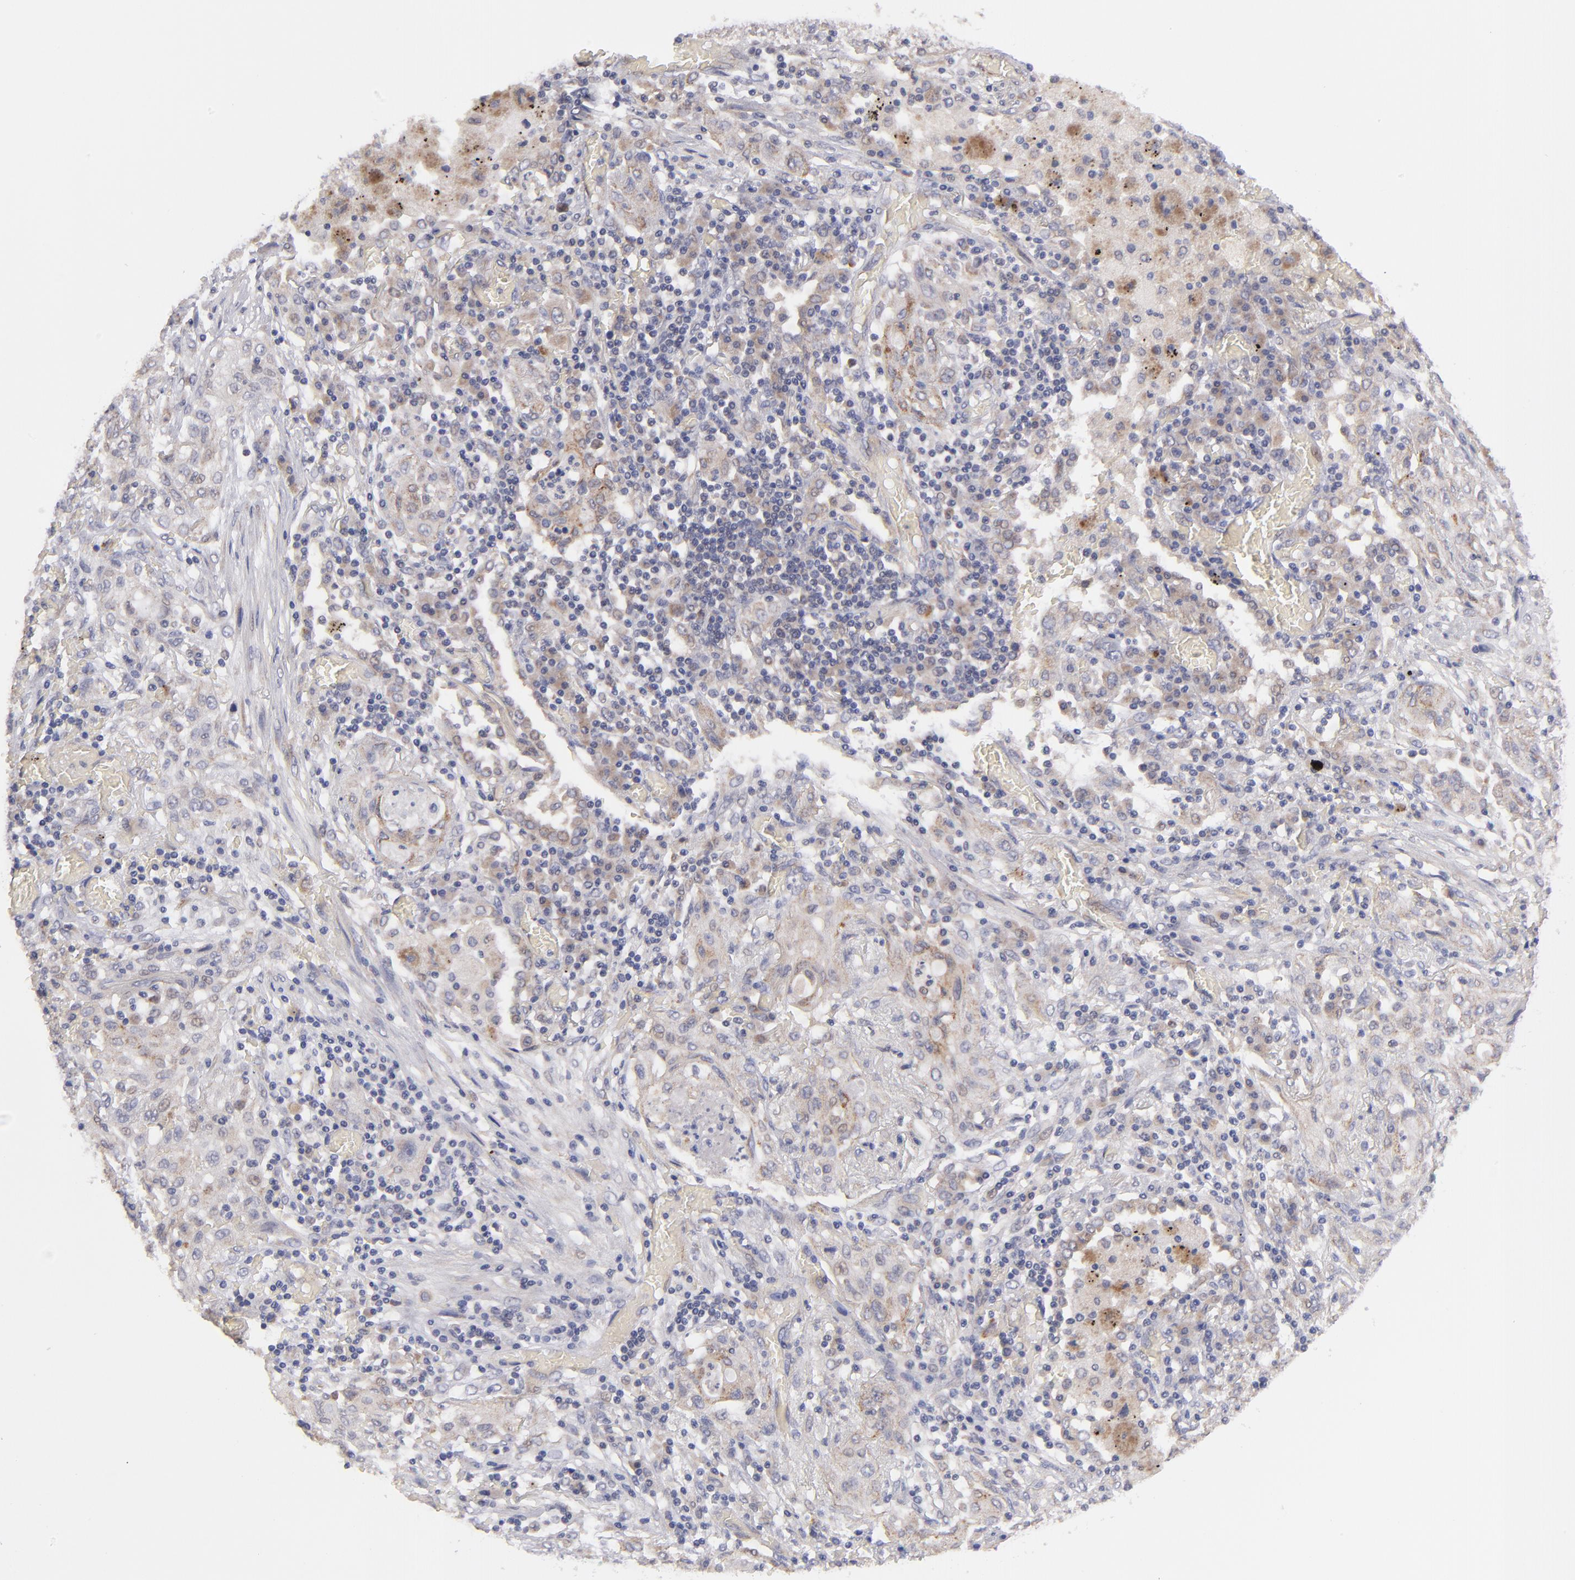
{"staining": {"intensity": "weak", "quantity": ">75%", "location": "cytoplasmic/membranous"}, "tissue": "lung cancer", "cell_type": "Tumor cells", "image_type": "cancer", "snomed": [{"axis": "morphology", "description": "Squamous cell carcinoma, NOS"}, {"axis": "topography", "description": "Lung"}], "caption": "Weak cytoplasmic/membranous protein staining is identified in approximately >75% of tumor cells in lung cancer (squamous cell carcinoma).", "gene": "HCCS", "patient": {"sex": "female", "age": 47}}